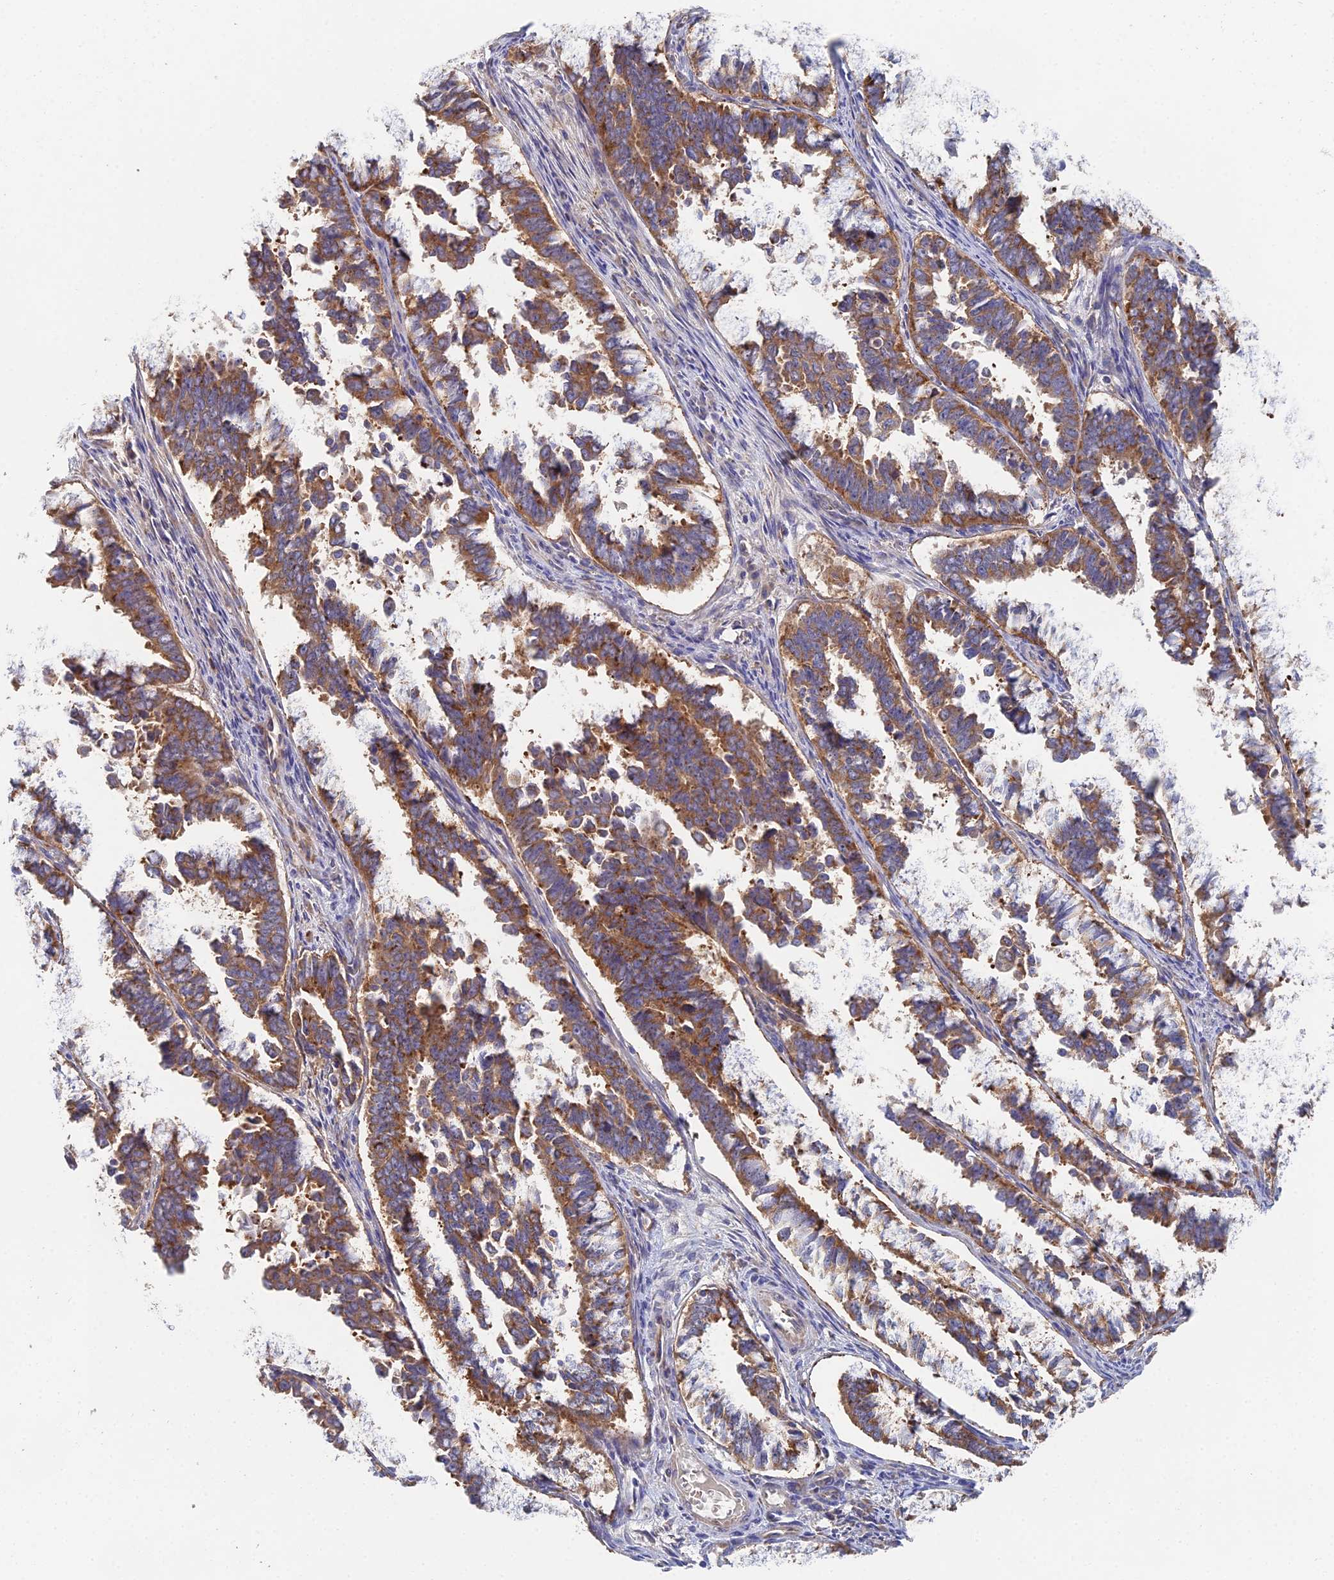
{"staining": {"intensity": "moderate", "quantity": ">75%", "location": "cytoplasmic/membranous"}, "tissue": "endometrial cancer", "cell_type": "Tumor cells", "image_type": "cancer", "snomed": [{"axis": "morphology", "description": "Adenocarcinoma, NOS"}, {"axis": "topography", "description": "Endometrium"}], "caption": "DAB (3,3'-diaminobenzidine) immunohistochemical staining of human endometrial cancer reveals moderate cytoplasmic/membranous protein staining in approximately >75% of tumor cells.", "gene": "ELOF1", "patient": {"sex": "female", "age": 75}}